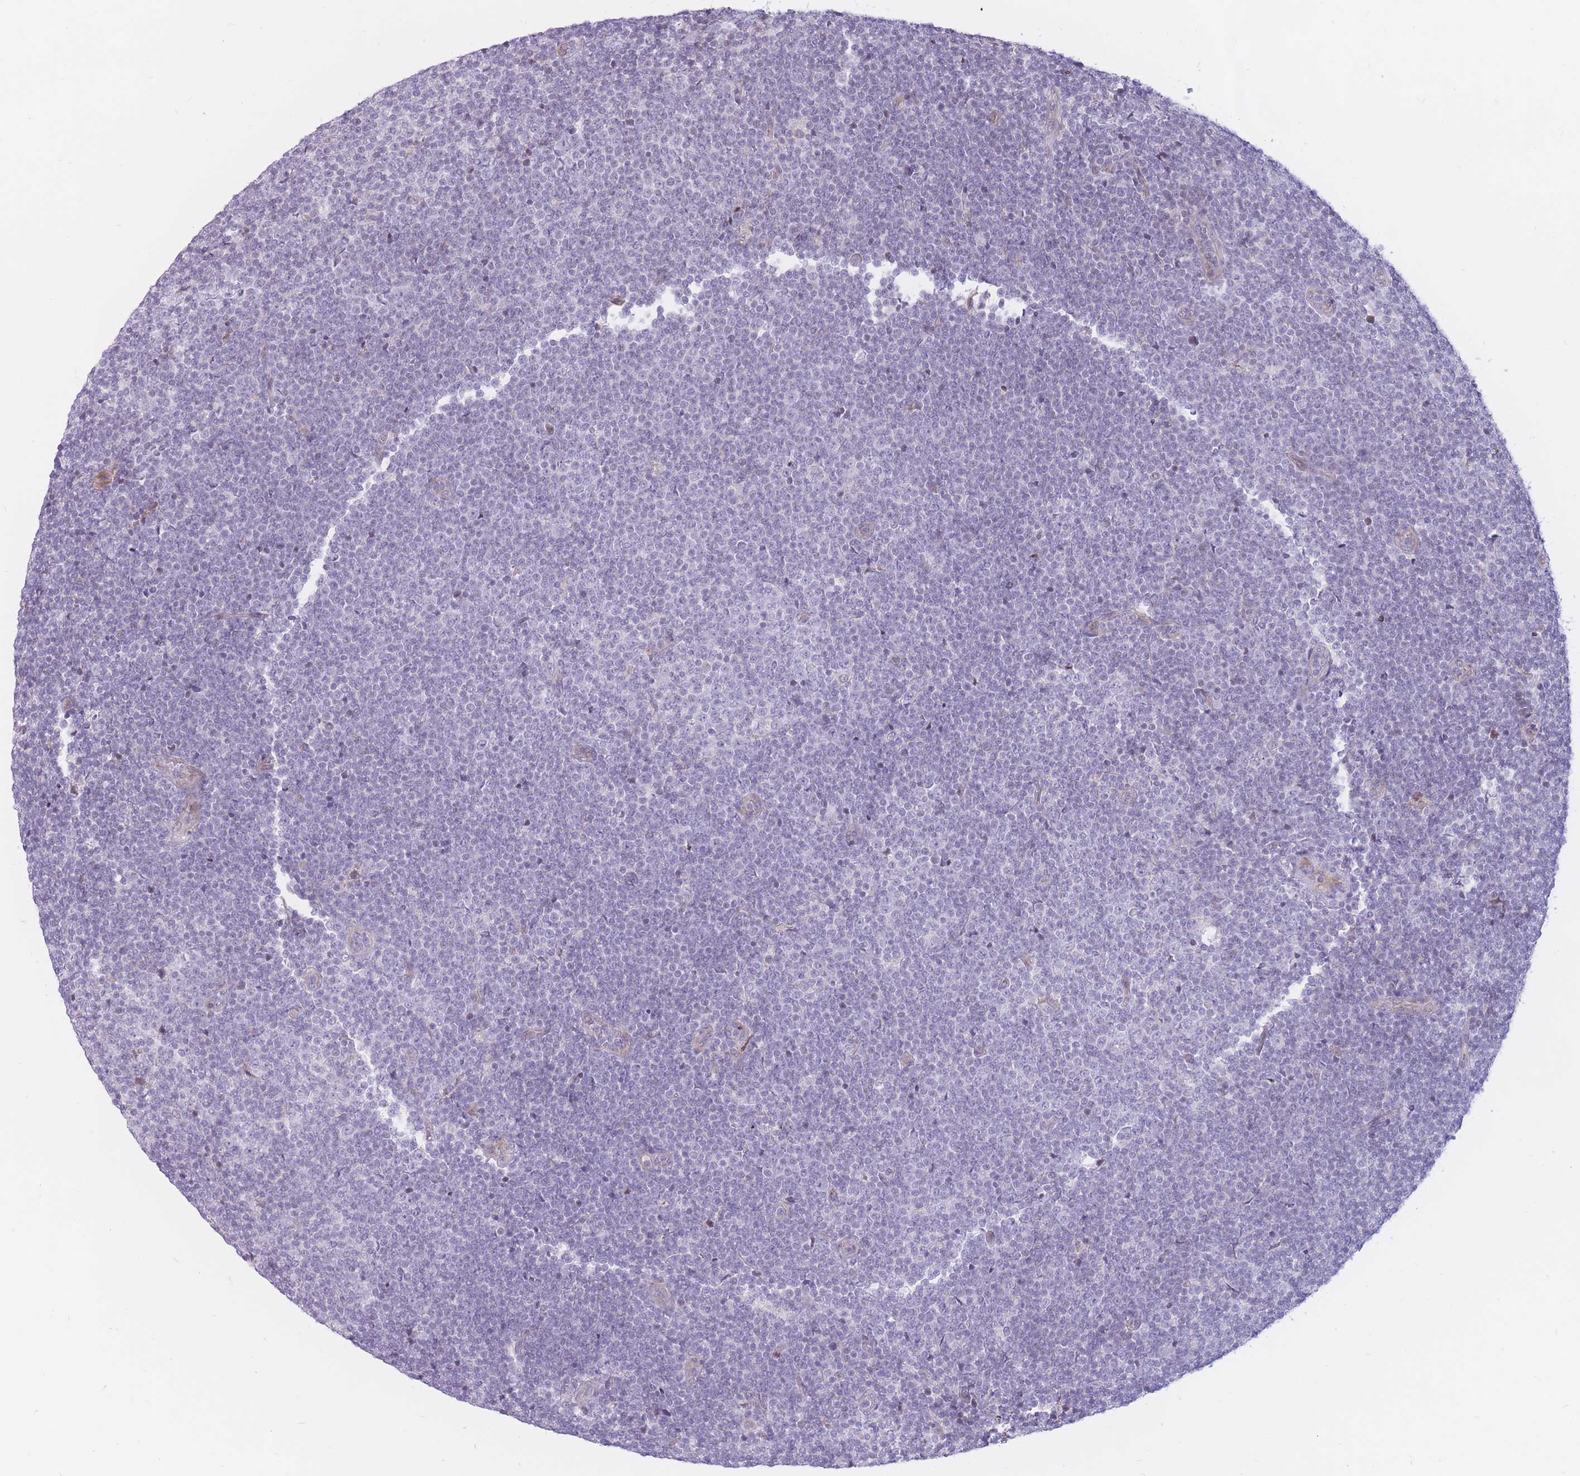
{"staining": {"intensity": "negative", "quantity": "none", "location": "none"}, "tissue": "lymphoma", "cell_type": "Tumor cells", "image_type": "cancer", "snomed": [{"axis": "morphology", "description": "Malignant lymphoma, non-Hodgkin's type, Low grade"}, {"axis": "topography", "description": "Lymph node"}], "caption": "A high-resolution micrograph shows IHC staining of low-grade malignant lymphoma, non-Hodgkin's type, which reveals no significant staining in tumor cells. Nuclei are stained in blue.", "gene": "PTGDR", "patient": {"sex": "male", "age": 48}}